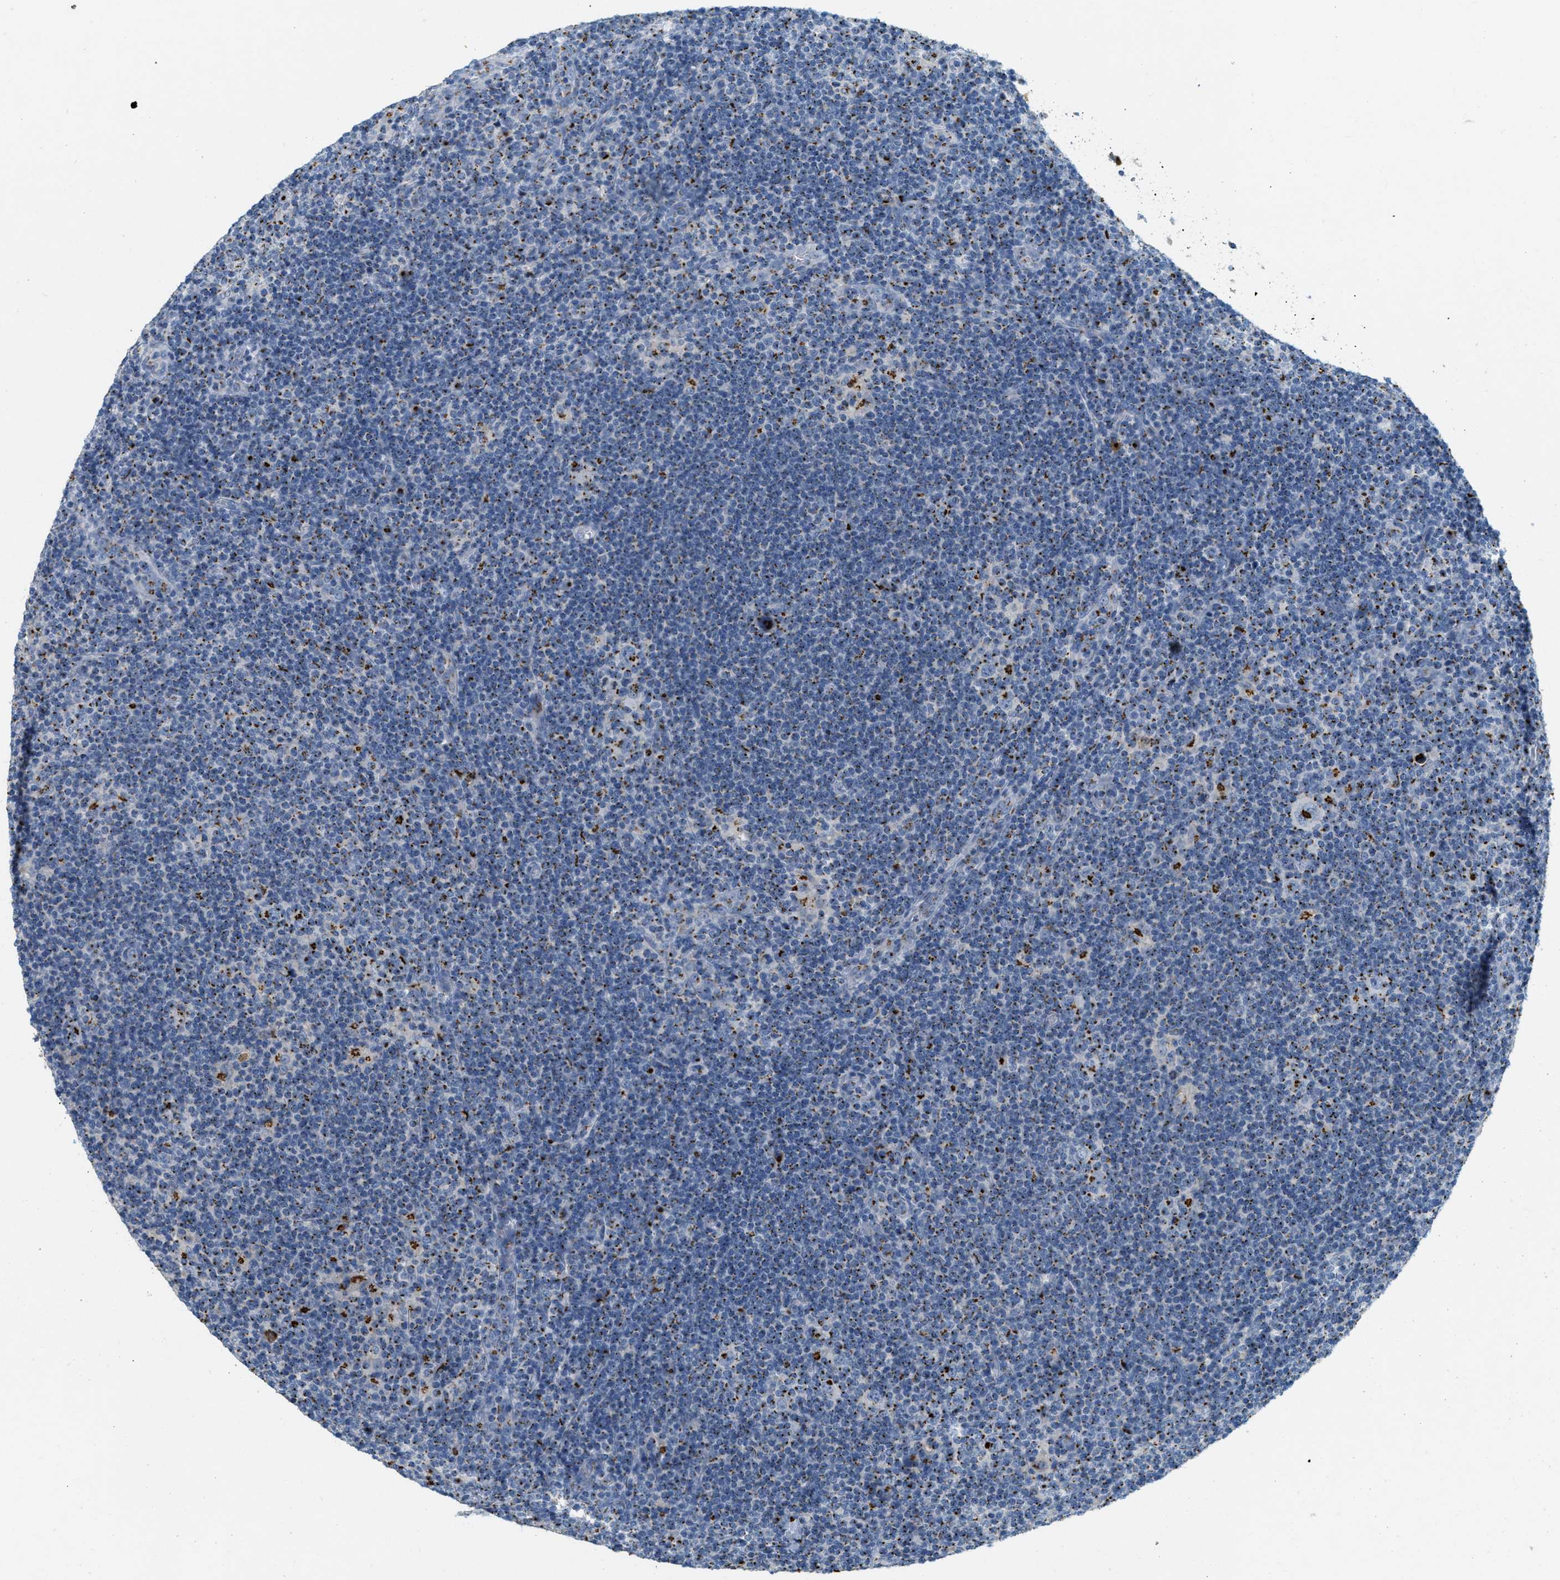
{"staining": {"intensity": "strong", "quantity": "25%-75%", "location": "cytoplasmic/membranous"}, "tissue": "lymphoma", "cell_type": "Tumor cells", "image_type": "cancer", "snomed": [{"axis": "morphology", "description": "Hodgkin's disease, NOS"}, {"axis": "topography", "description": "Lymph node"}], "caption": "A brown stain shows strong cytoplasmic/membranous expression of a protein in human Hodgkin's disease tumor cells.", "gene": "ENTPD4", "patient": {"sex": "female", "age": 57}}